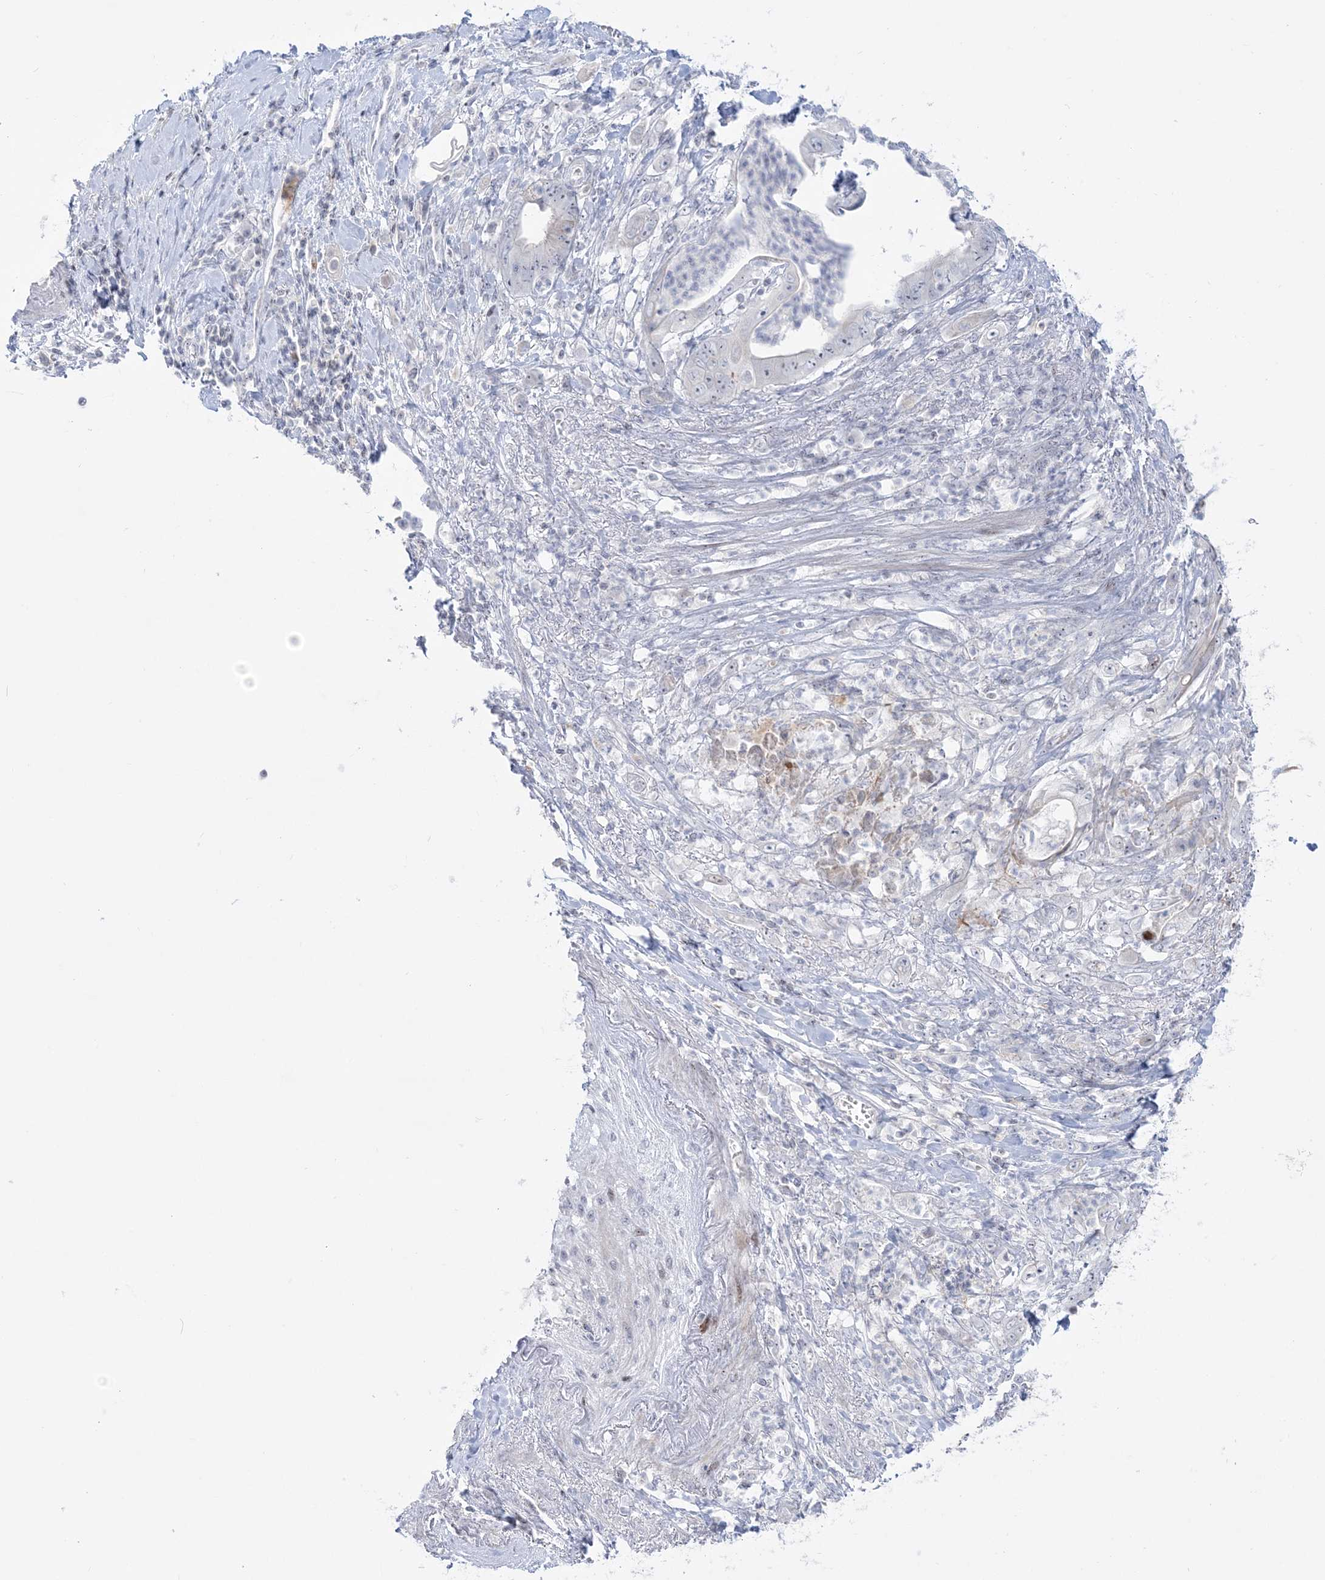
{"staining": {"intensity": "negative", "quantity": "none", "location": "none"}, "tissue": "stomach cancer", "cell_type": "Tumor cells", "image_type": "cancer", "snomed": [{"axis": "morphology", "description": "Adenocarcinoma, NOS"}, {"axis": "topography", "description": "Stomach"}], "caption": "High power microscopy image of an immunohistochemistry (IHC) image of stomach adenocarcinoma, revealing no significant staining in tumor cells. (Stains: DAB IHC with hematoxylin counter stain, Microscopy: brightfield microscopy at high magnification).", "gene": "SH3BP4", "patient": {"sex": "female", "age": 73}}